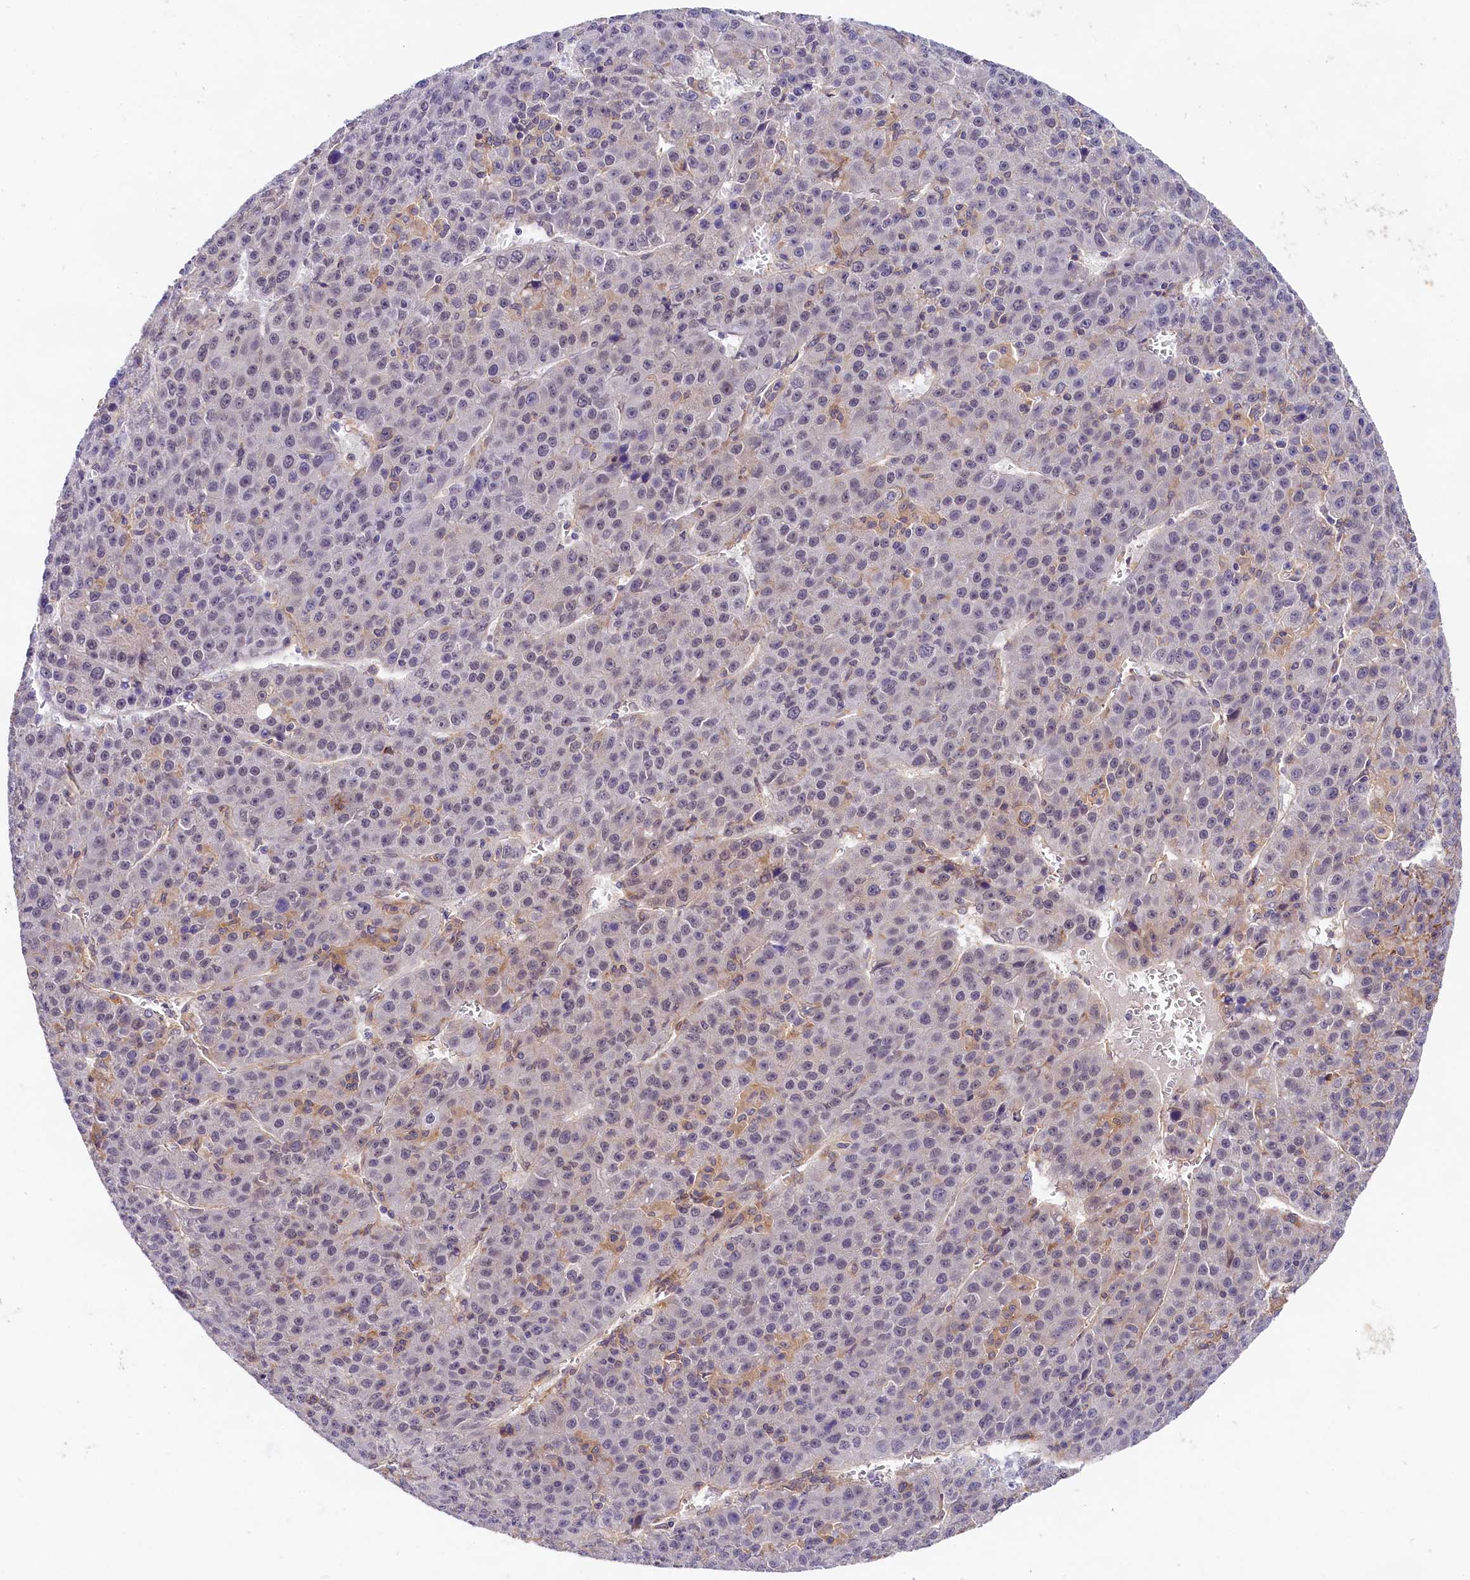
{"staining": {"intensity": "negative", "quantity": "none", "location": "none"}, "tissue": "liver cancer", "cell_type": "Tumor cells", "image_type": "cancer", "snomed": [{"axis": "morphology", "description": "Carcinoma, Hepatocellular, NOS"}, {"axis": "topography", "description": "Liver"}], "caption": "Immunohistochemistry of human liver hepatocellular carcinoma shows no expression in tumor cells.", "gene": "OAS3", "patient": {"sex": "female", "age": 53}}